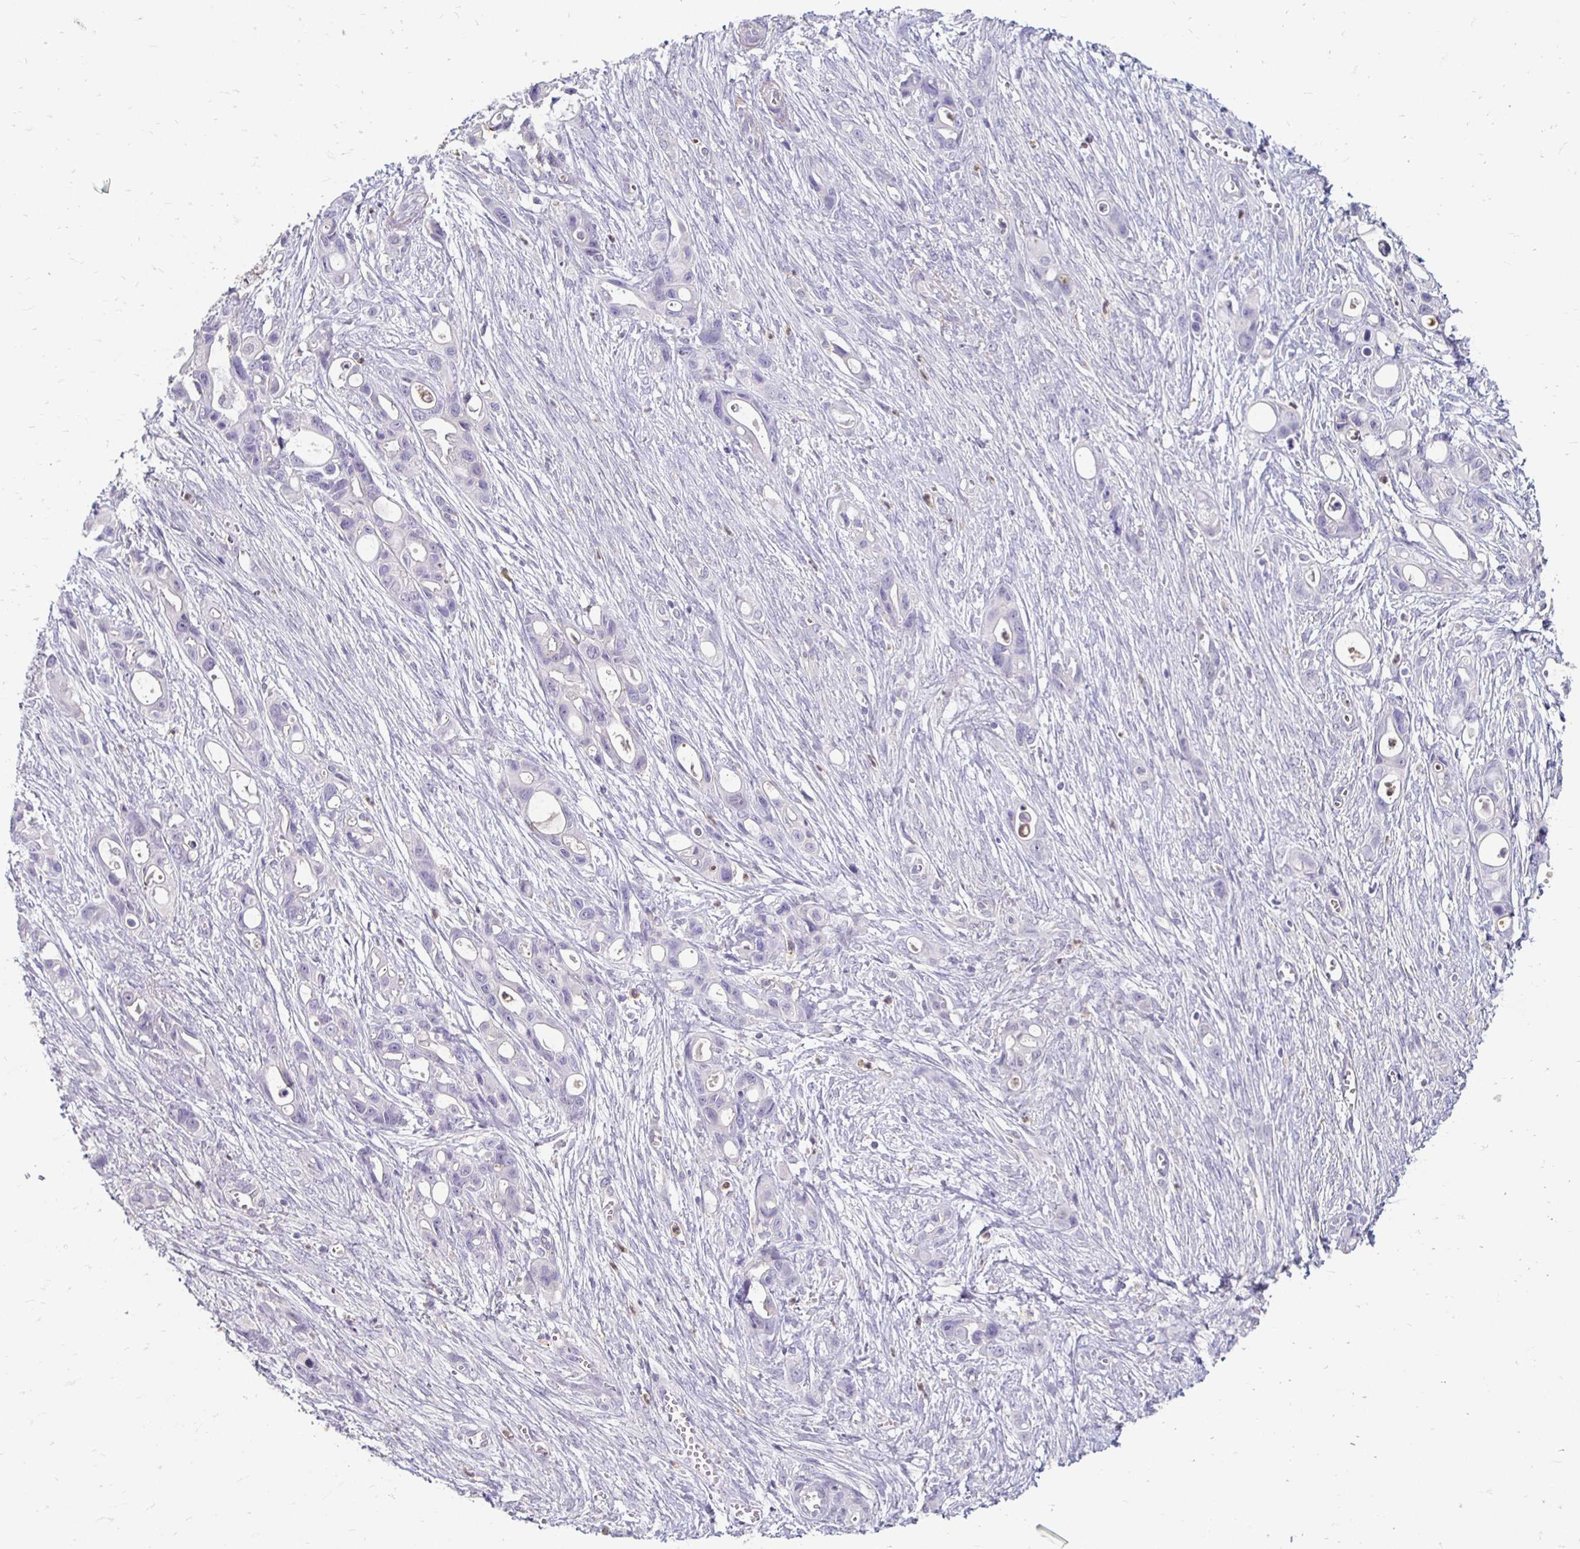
{"staining": {"intensity": "negative", "quantity": "none", "location": "none"}, "tissue": "ovarian cancer", "cell_type": "Tumor cells", "image_type": "cancer", "snomed": [{"axis": "morphology", "description": "Cystadenocarcinoma, mucinous, NOS"}, {"axis": "topography", "description": "Ovary"}], "caption": "Immunohistochemistry (IHC) histopathology image of neoplastic tissue: human ovarian cancer (mucinous cystadenocarcinoma) stained with DAB shows no significant protein staining in tumor cells.", "gene": "GK2", "patient": {"sex": "female", "age": 70}}